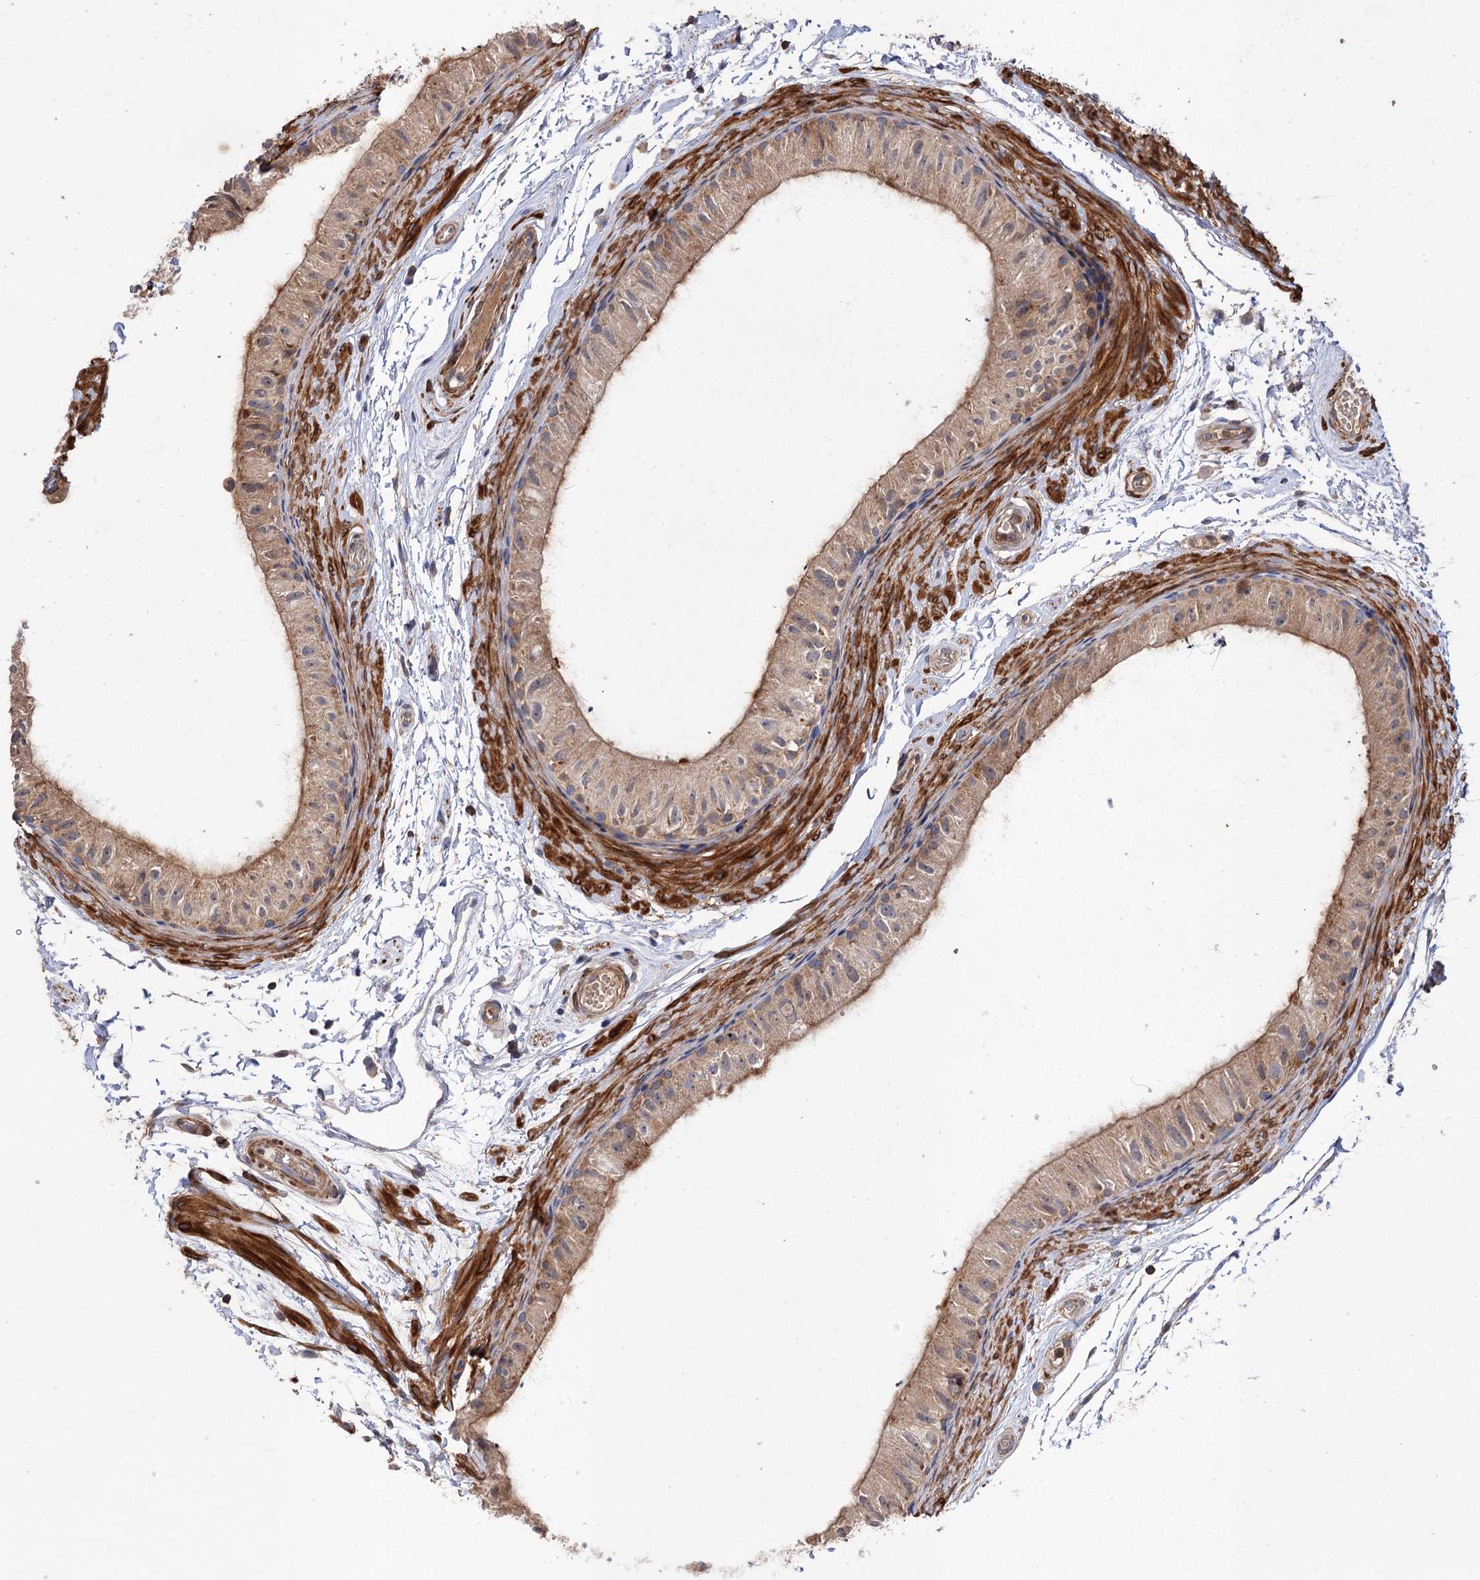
{"staining": {"intensity": "moderate", "quantity": ">75%", "location": "cytoplasmic/membranous"}, "tissue": "epididymis", "cell_type": "Glandular cells", "image_type": "normal", "snomed": [{"axis": "morphology", "description": "Normal tissue, NOS"}, {"axis": "topography", "description": "Epididymis"}], "caption": "Immunohistochemistry micrograph of unremarkable human epididymis stained for a protein (brown), which reveals medium levels of moderate cytoplasmic/membranous staining in about >75% of glandular cells.", "gene": "FBXW8", "patient": {"sex": "male", "age": 50}}